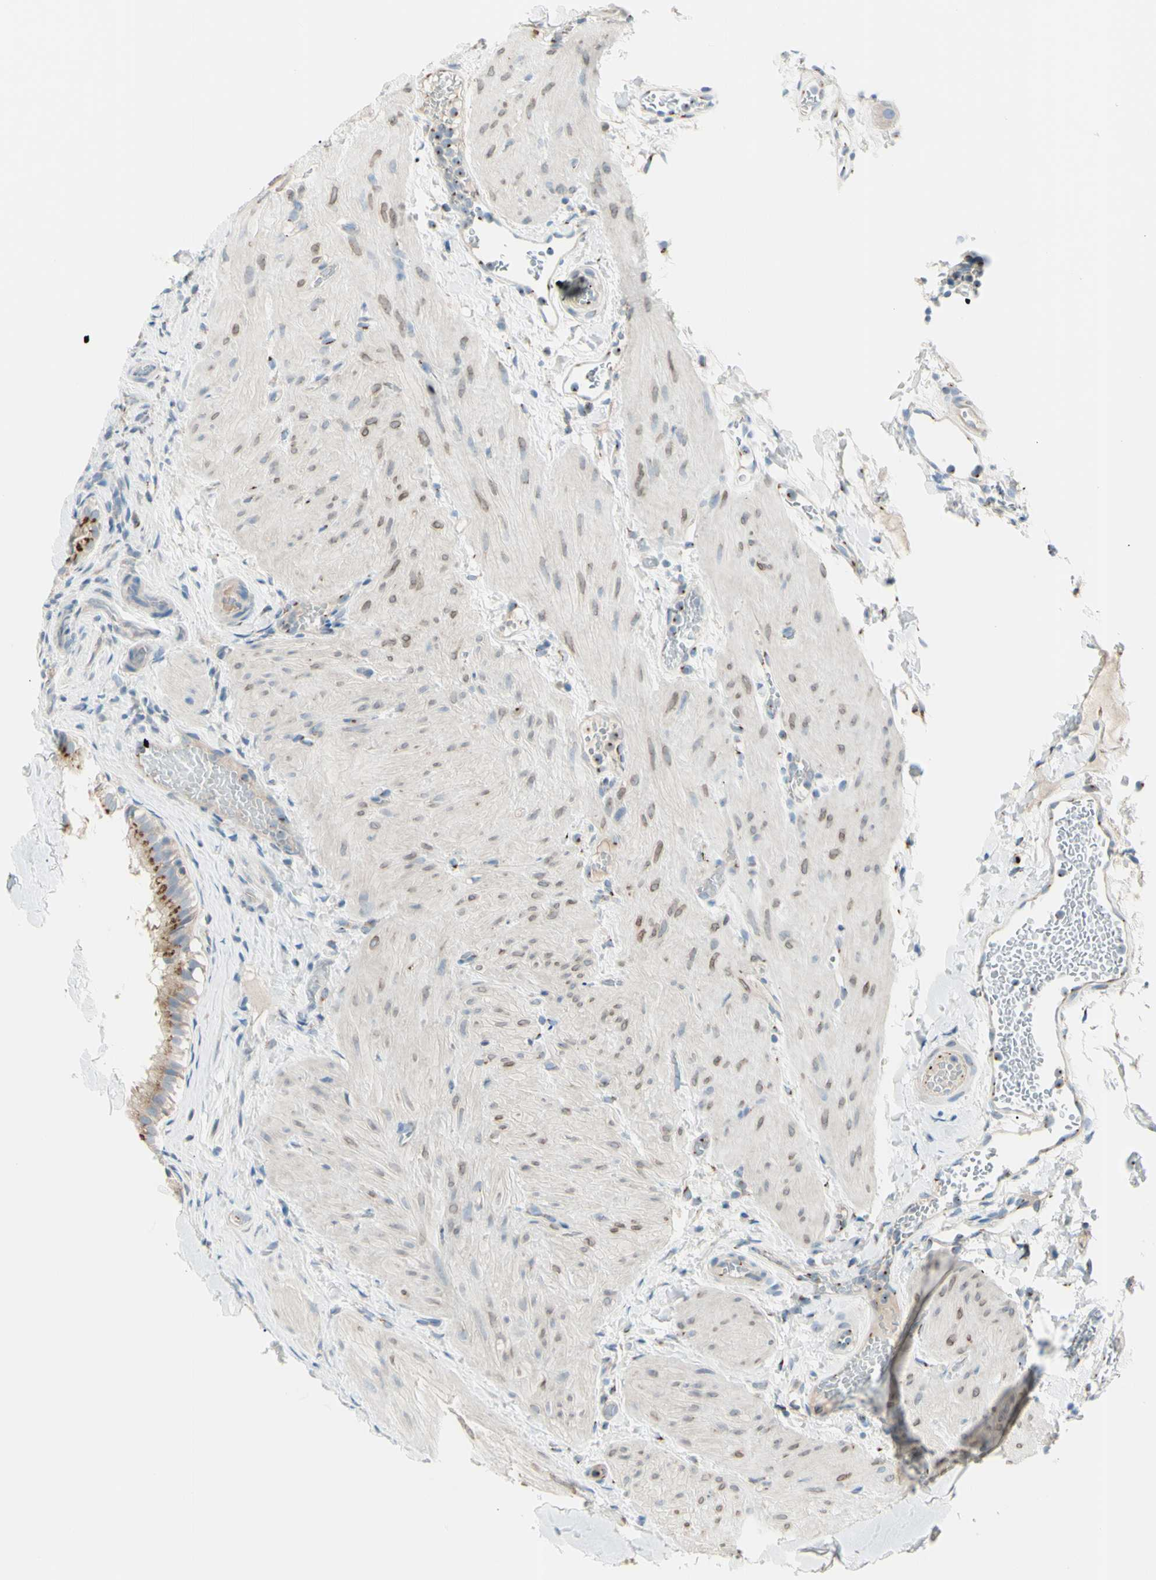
{"staining": {"intensity": "strong", "quantity": ">75%", "location": "cytoplasmic/membranous"}, "tissue": "gallbladder", "cell_type": "Glandular cells", "image_type": "normal", "snomed": [{"axis": "morphology", "description": "Normal tissue, NOS"}, {"axis": "topography", "description": "Gallbladder"}], "caption": "Protein expression analysis of normal human gallbladder reveals strong cytoplasmic/membranous expression in about >75% of glandular cells. The protein of interest is stained brown, and the nuclei are stained in blue (DAB IHC with brightfield microscopy, high magnification).", "gene": "B4GALT1", "patient": {"sex": "female", "age": 26}}